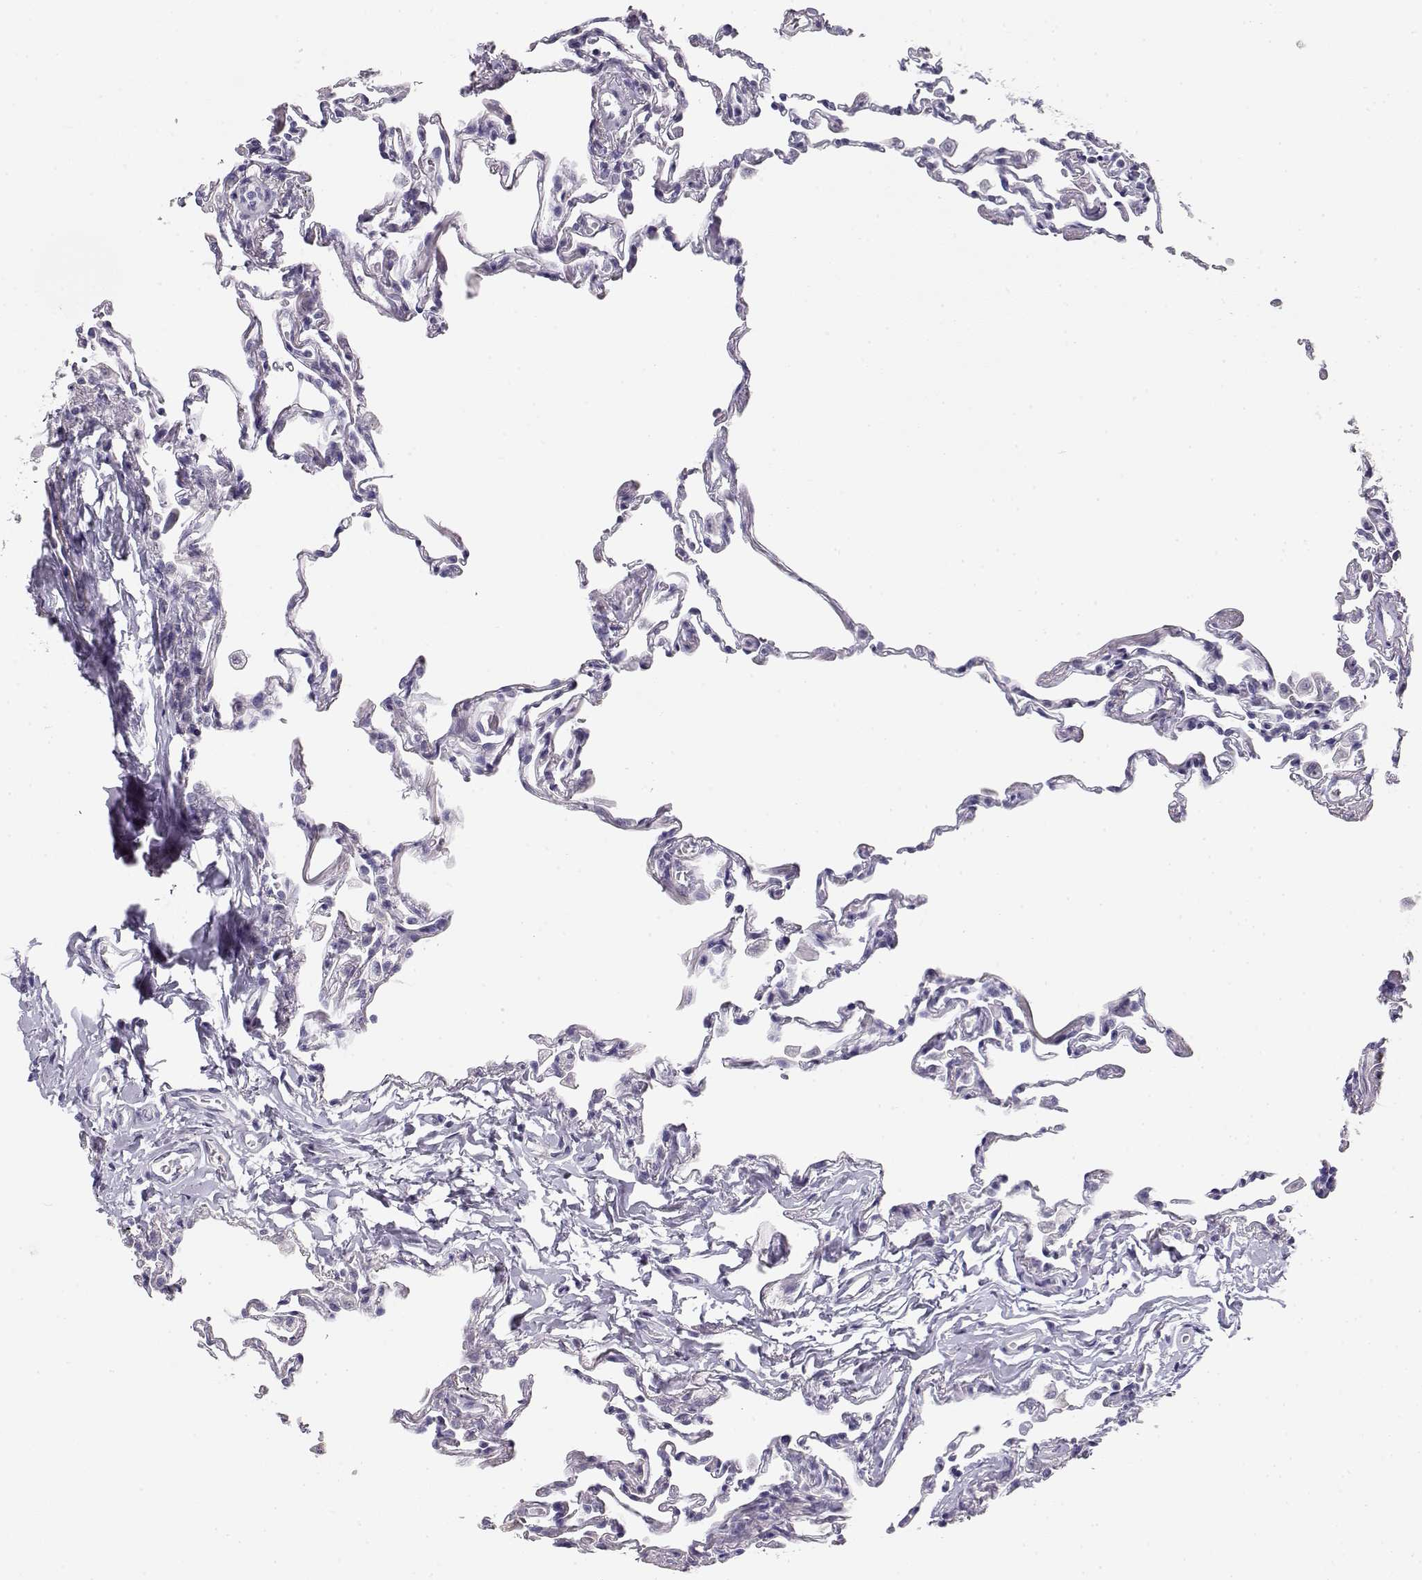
{"staining": {"intensity": "negative", "quantity": "none", "location": "none"}, "tissue": "lung", "cell_type": "Alveolar cells", "image_type": "normal", "snomed": [{"axis": "morphology", "description": "Normal tissue, NOS"}, {"axis": "topography", "description": "Lung"}], "caption": "The immunohistochemistry histopathology image has no significant staining in alveolar cells of lung.", "gene": "NUTM1", "patient": {"sex": "female", "age": 57}}